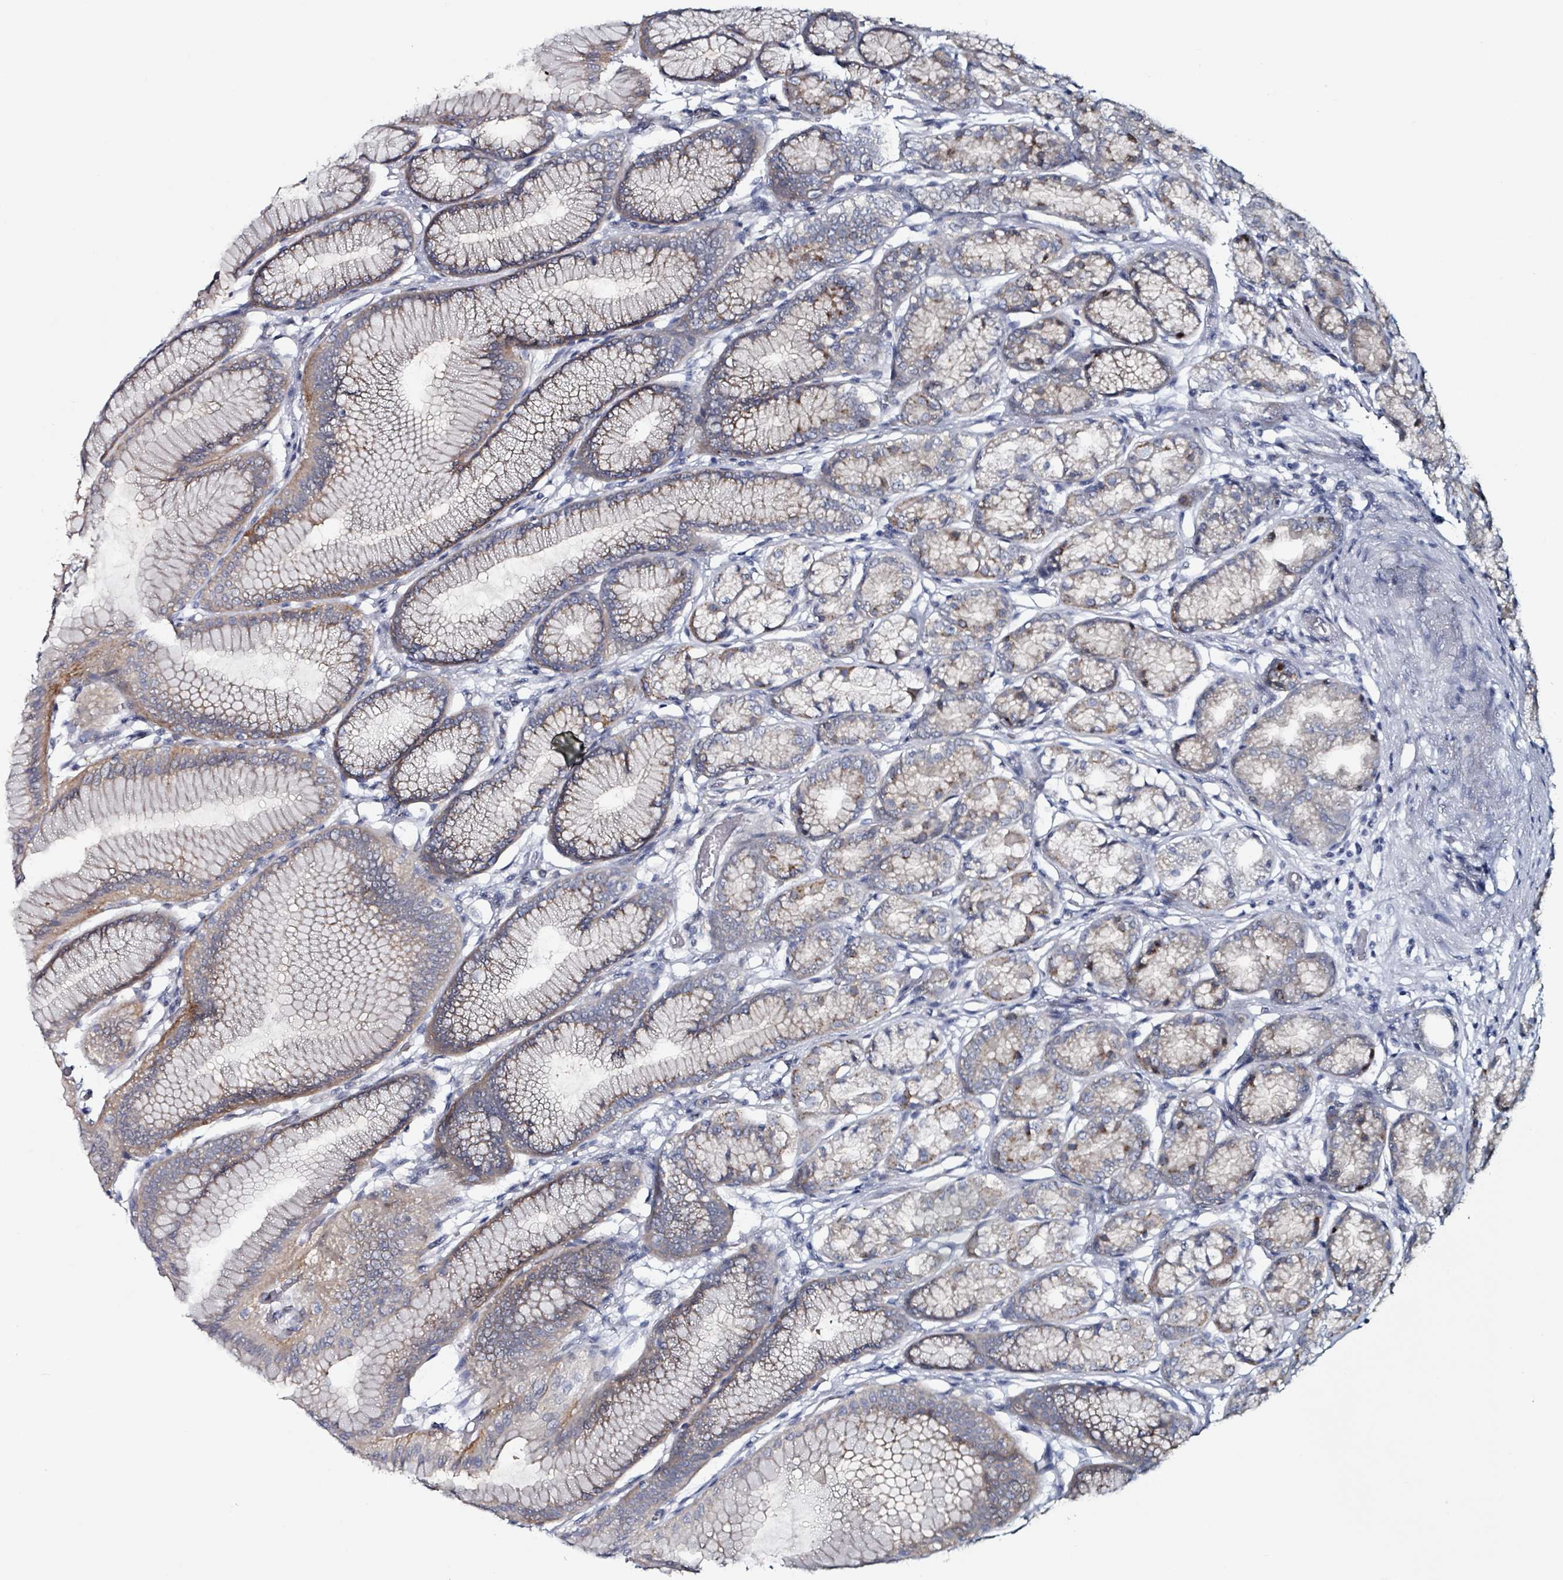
{"staining": {"intensity": "moderate", "quantity": "25%-75%", "location": "cytoplasmic/membranous"}, "tissue": "stomach", "cell_type": "Glandular cells", "image_type": "normal", "snomed": [{"axis": "morphology", "description": "Normal tissue, NOS"}, {"axis": "morphology", "description": "Adenocarcinoma, NOS"}, {"axis": "morphology", "description": "Adenocarcinoma, High grade"}, {"axis": "topography", "description": "Stomach, upper"}, {"axis": "topography", "description": "Stomach"}], "caption": "DAB (3,3'-diaminobenzidine) immunohistochemical staining of benign human stomach exhibits moderate cytoplasmic/membranous protein staining in approximately 25%-75% of glandular cells.", "gene": "B3GAT3", "patient": {"sex": "female", "age": 65}}